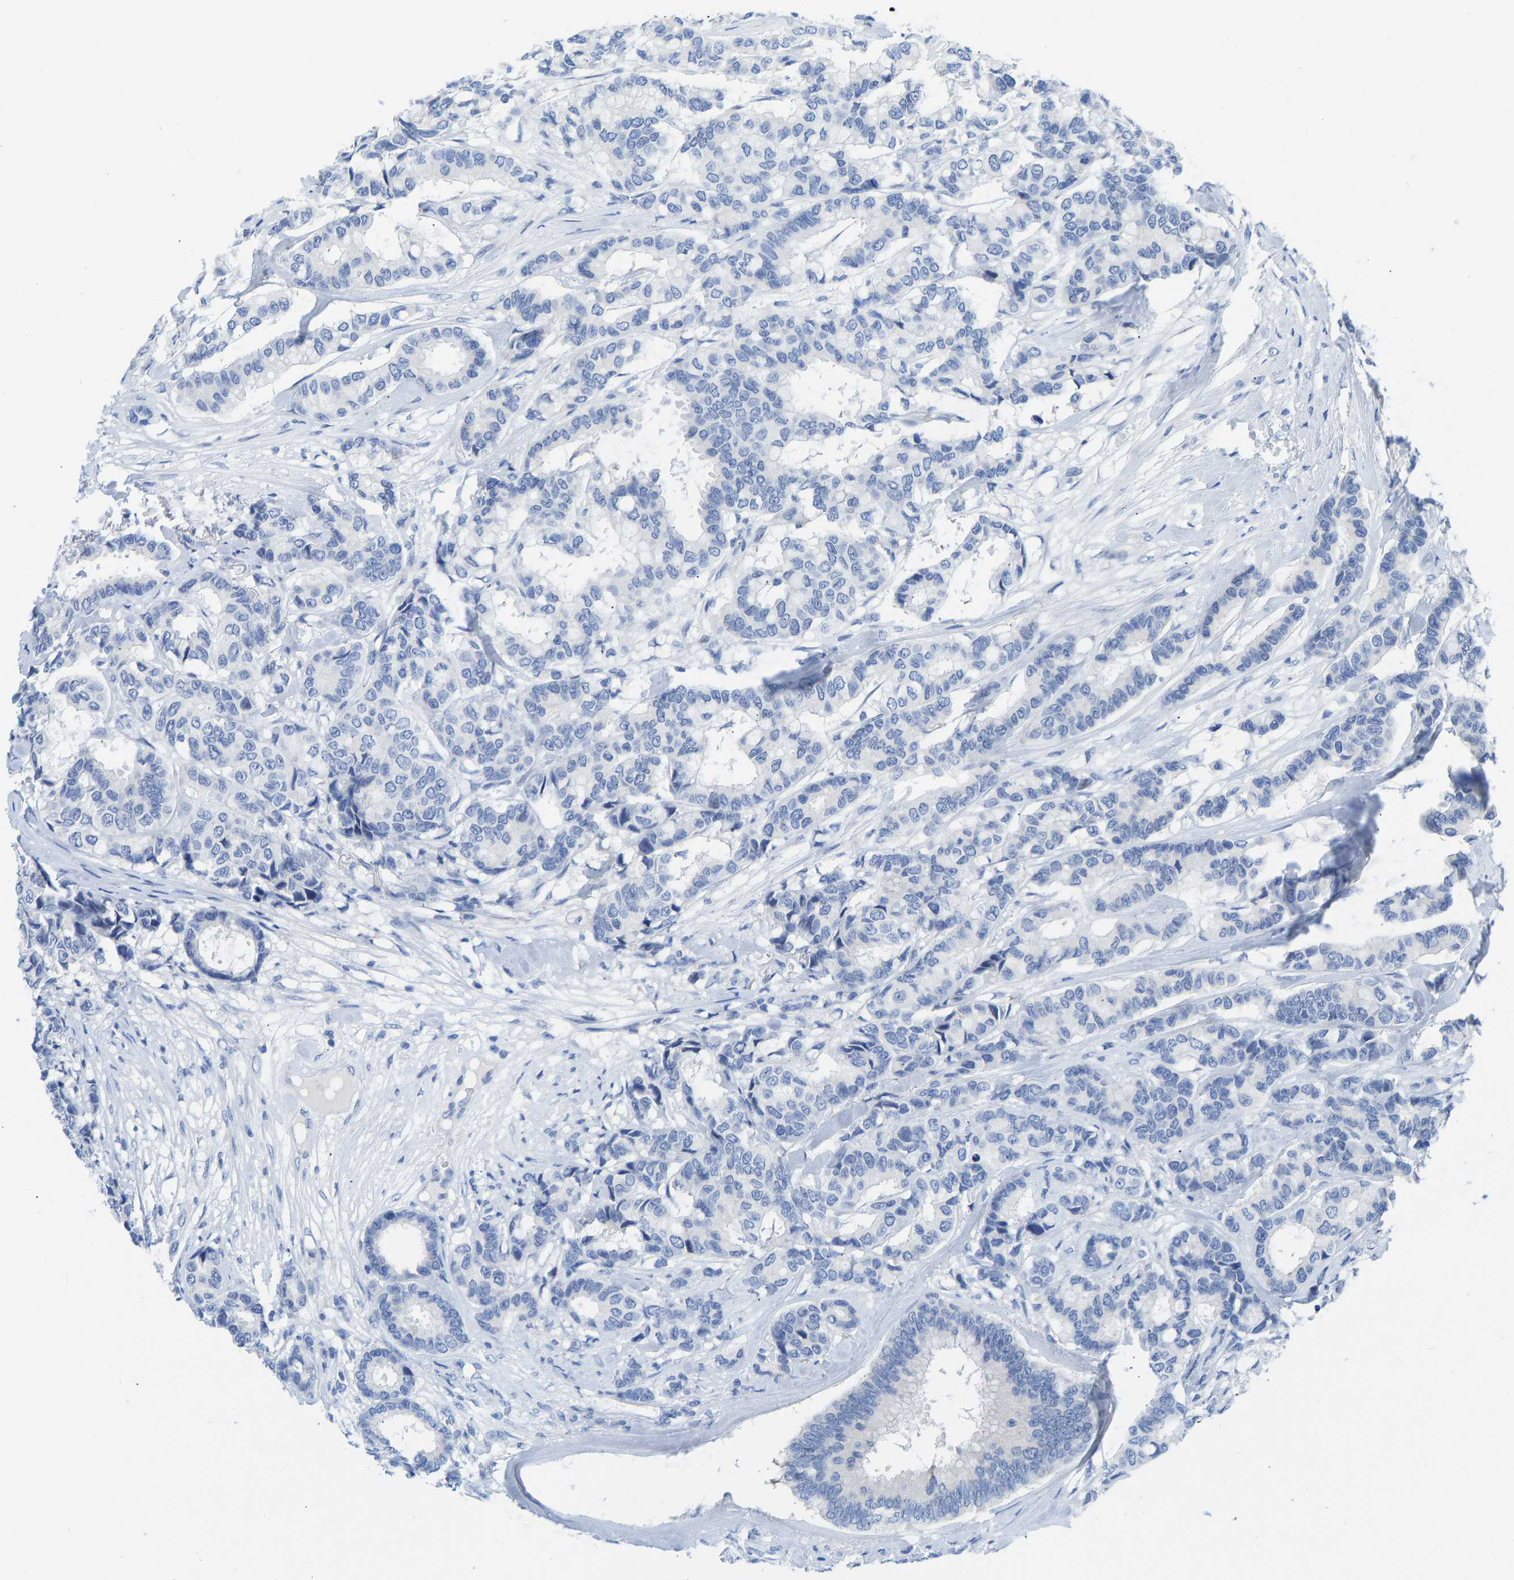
{"staining": {"intensity": "negative", "quantity": "none", "location": "none"}, "tissue": "breast cancer", "cell_type": "Tumor cells", "image_type": "cancer", "snomed": [{"axis": "morphology", "description": "Duct carcinoma"}, {"axis": "topography", "description": "Breast"}], "caption": "This is an immunohistochemistry (IHC) micrograph of human breast cancer (invasive ductal carcinoma). There is no staining in tumor cells.", "gene": "NKAIN3", "patient": {"sex": "female", "age": 87}}